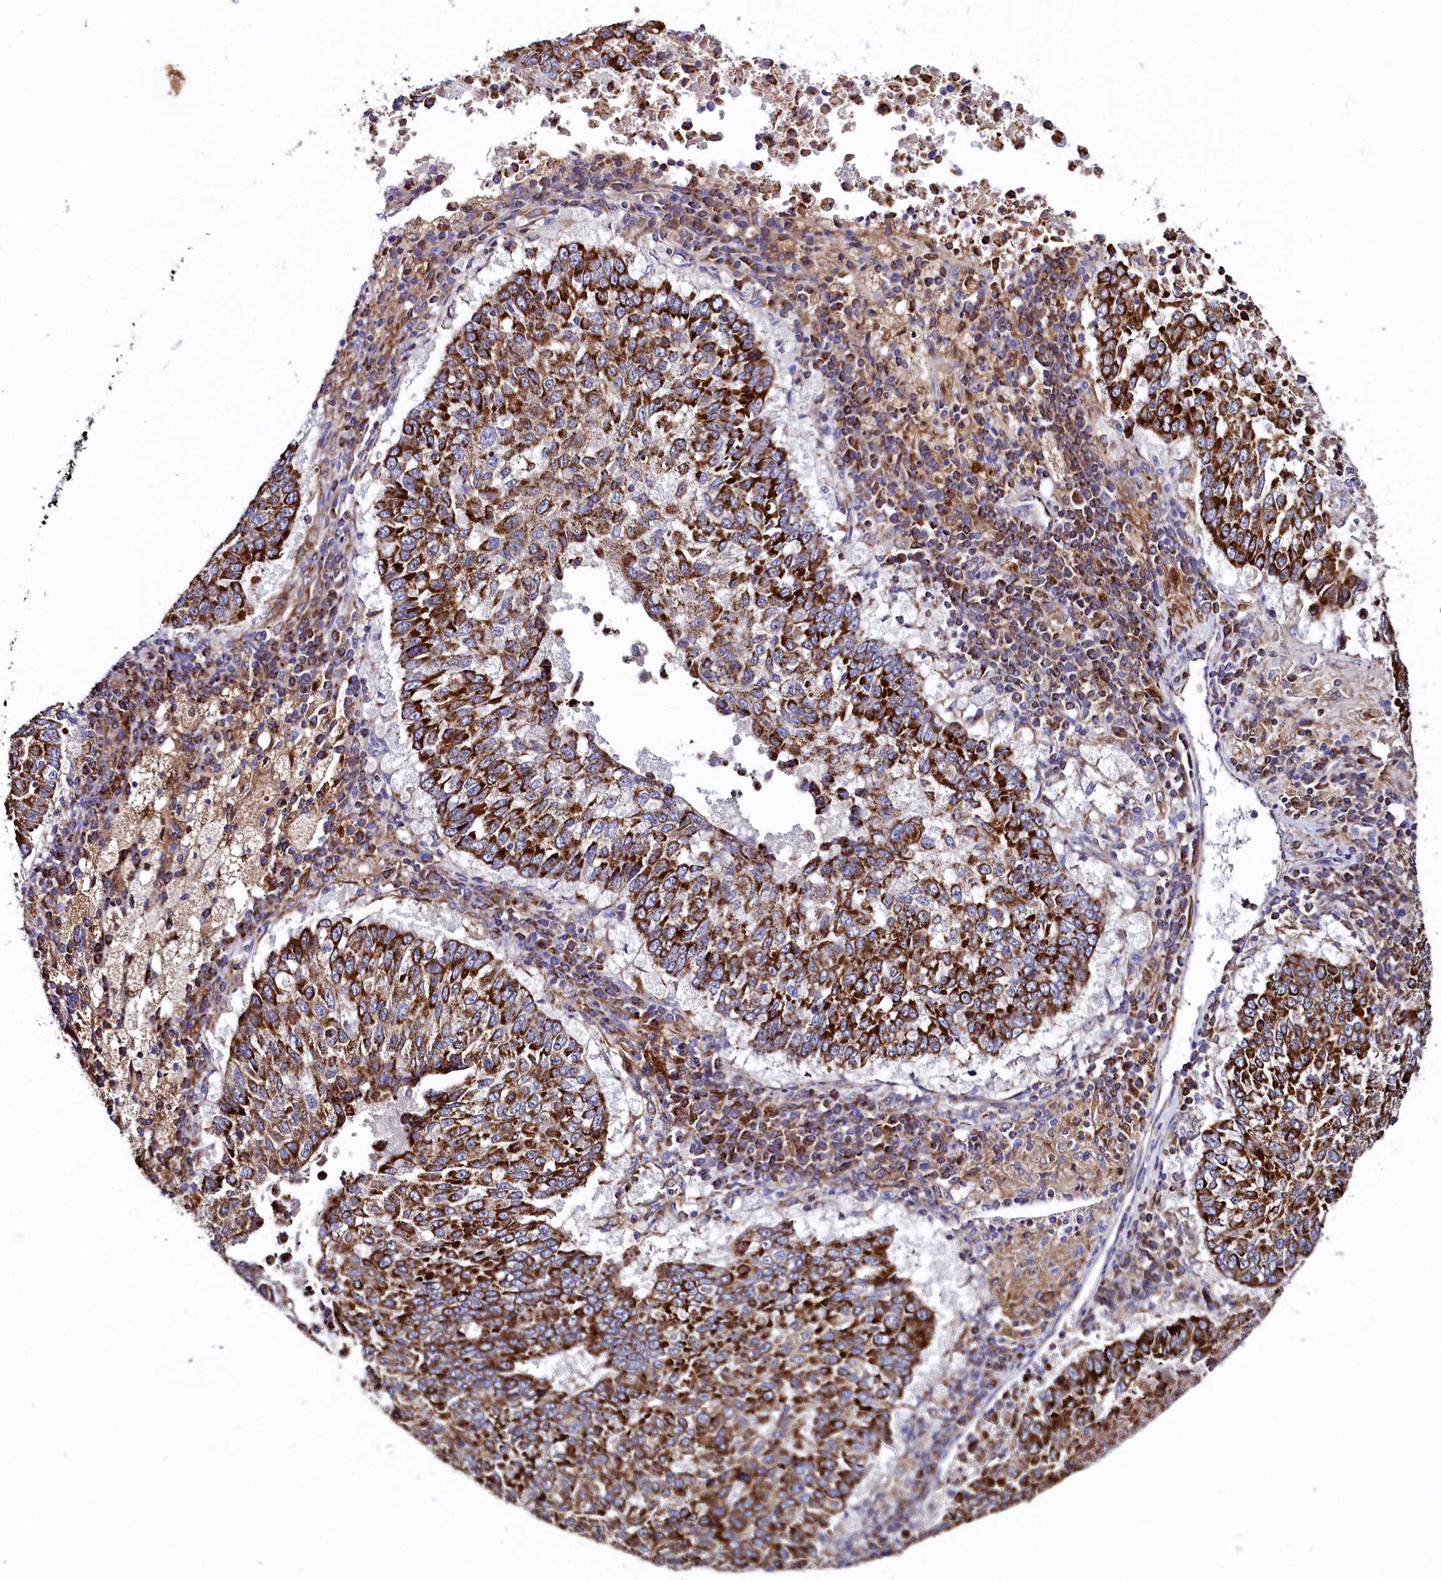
{"staining": {"intensity": "strong", "quantity": ">75%", "location": "cytoplasmic/membranous"}, "tissue": "lung cancer", "cell_type": "Tumor cells", "image_type": "cancer", "snomed": [{"axis": "morphology", "description": "Squamous cell carcinoma, NOS"}, {"axis": "topography", "description": "Lung"}], "caption": "Immunohistochemical staining of human lung squamous cell carcinoma exhibits strong cytoplasmic/membranous protein positivity in approximately >75% of tumor cells.", "gene": "CLYBL", "patient": {"sex": "male", "age": 73}}